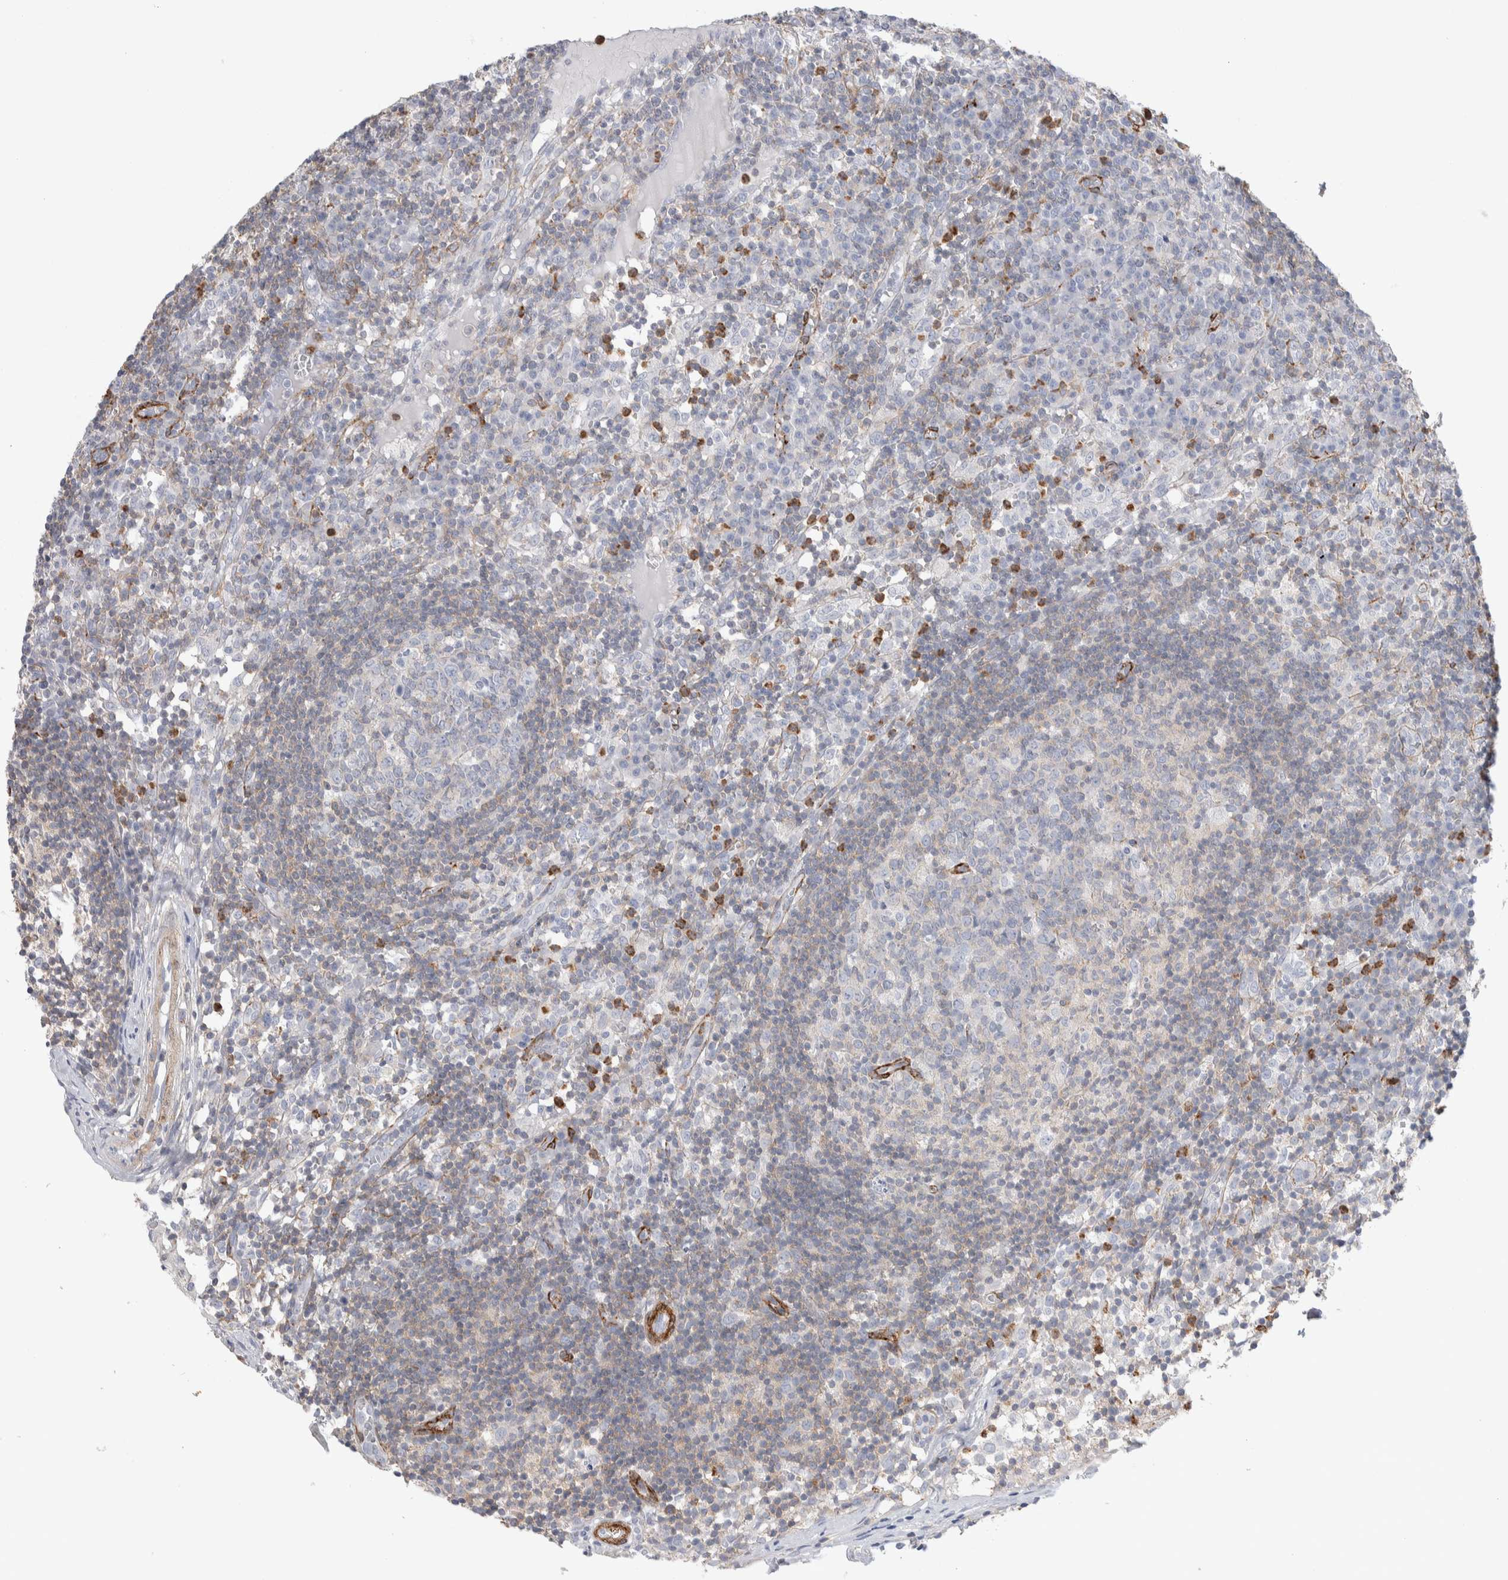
{"staining": {"intensity": "negative", "quantity": "none", "location": "none"}, "tissue": "lymph node", "cell_type": "Germinal center cells", "image_type": "normal", "snomed": [{"axis": "morphology", "description": "Normal tissue, NOS"}, {"axis": "morphology", "description": "Inflammation, NOS"}, {"axis": "topography", "description": "Lymph node"}], "caption": "The histopathology image exhibits no significant positivity in germinal center cells of lymph node.", "gene": "SEPTIN4", "patient": {"sex": "male", "age": 55}}